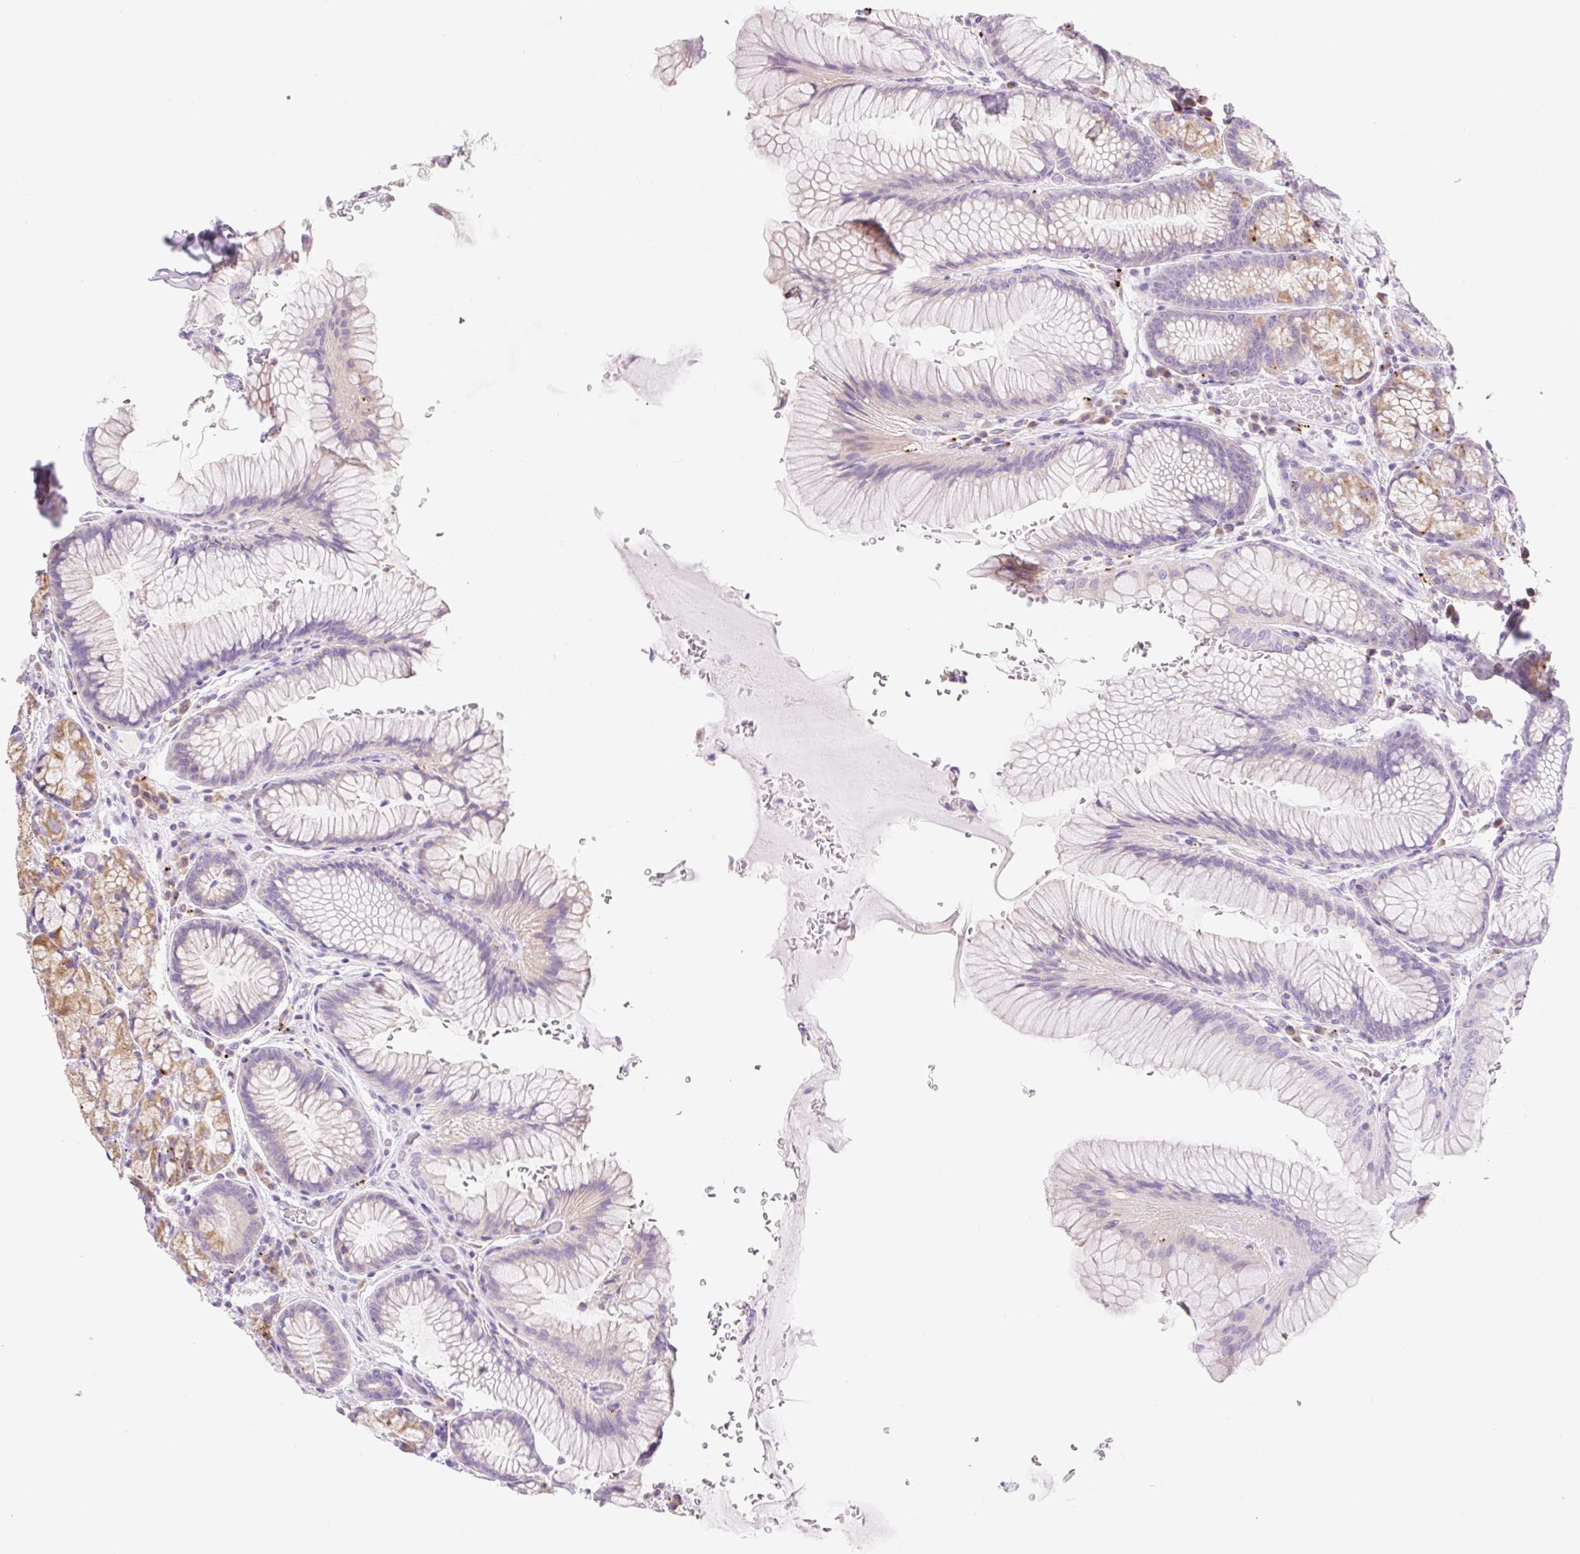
{"staining": {"intensity": "moderate", "quantity": "25%-75%", "location": "cytoplasmic/membranous"}, "tissue": "stomach", "cell_type": "Glandular cells", "image_type": "normal", "snomed": [{"axis": "morphology", "description": "Normal tissue, NOS"}, {"axis": "topography", "description": "Stomach"}], "caption": "Moderate cytoplasmic/membranous protein expression is appreciated in approximately 25%-75% of glandular cells in stomach. The protein of interest is stained brown, and the nuclei are stained in blue (DAB IHC with brightfield microscopy, high magnification).", "gene": "CLEC3A", "patient": {"sex": "male", "age": 63}}